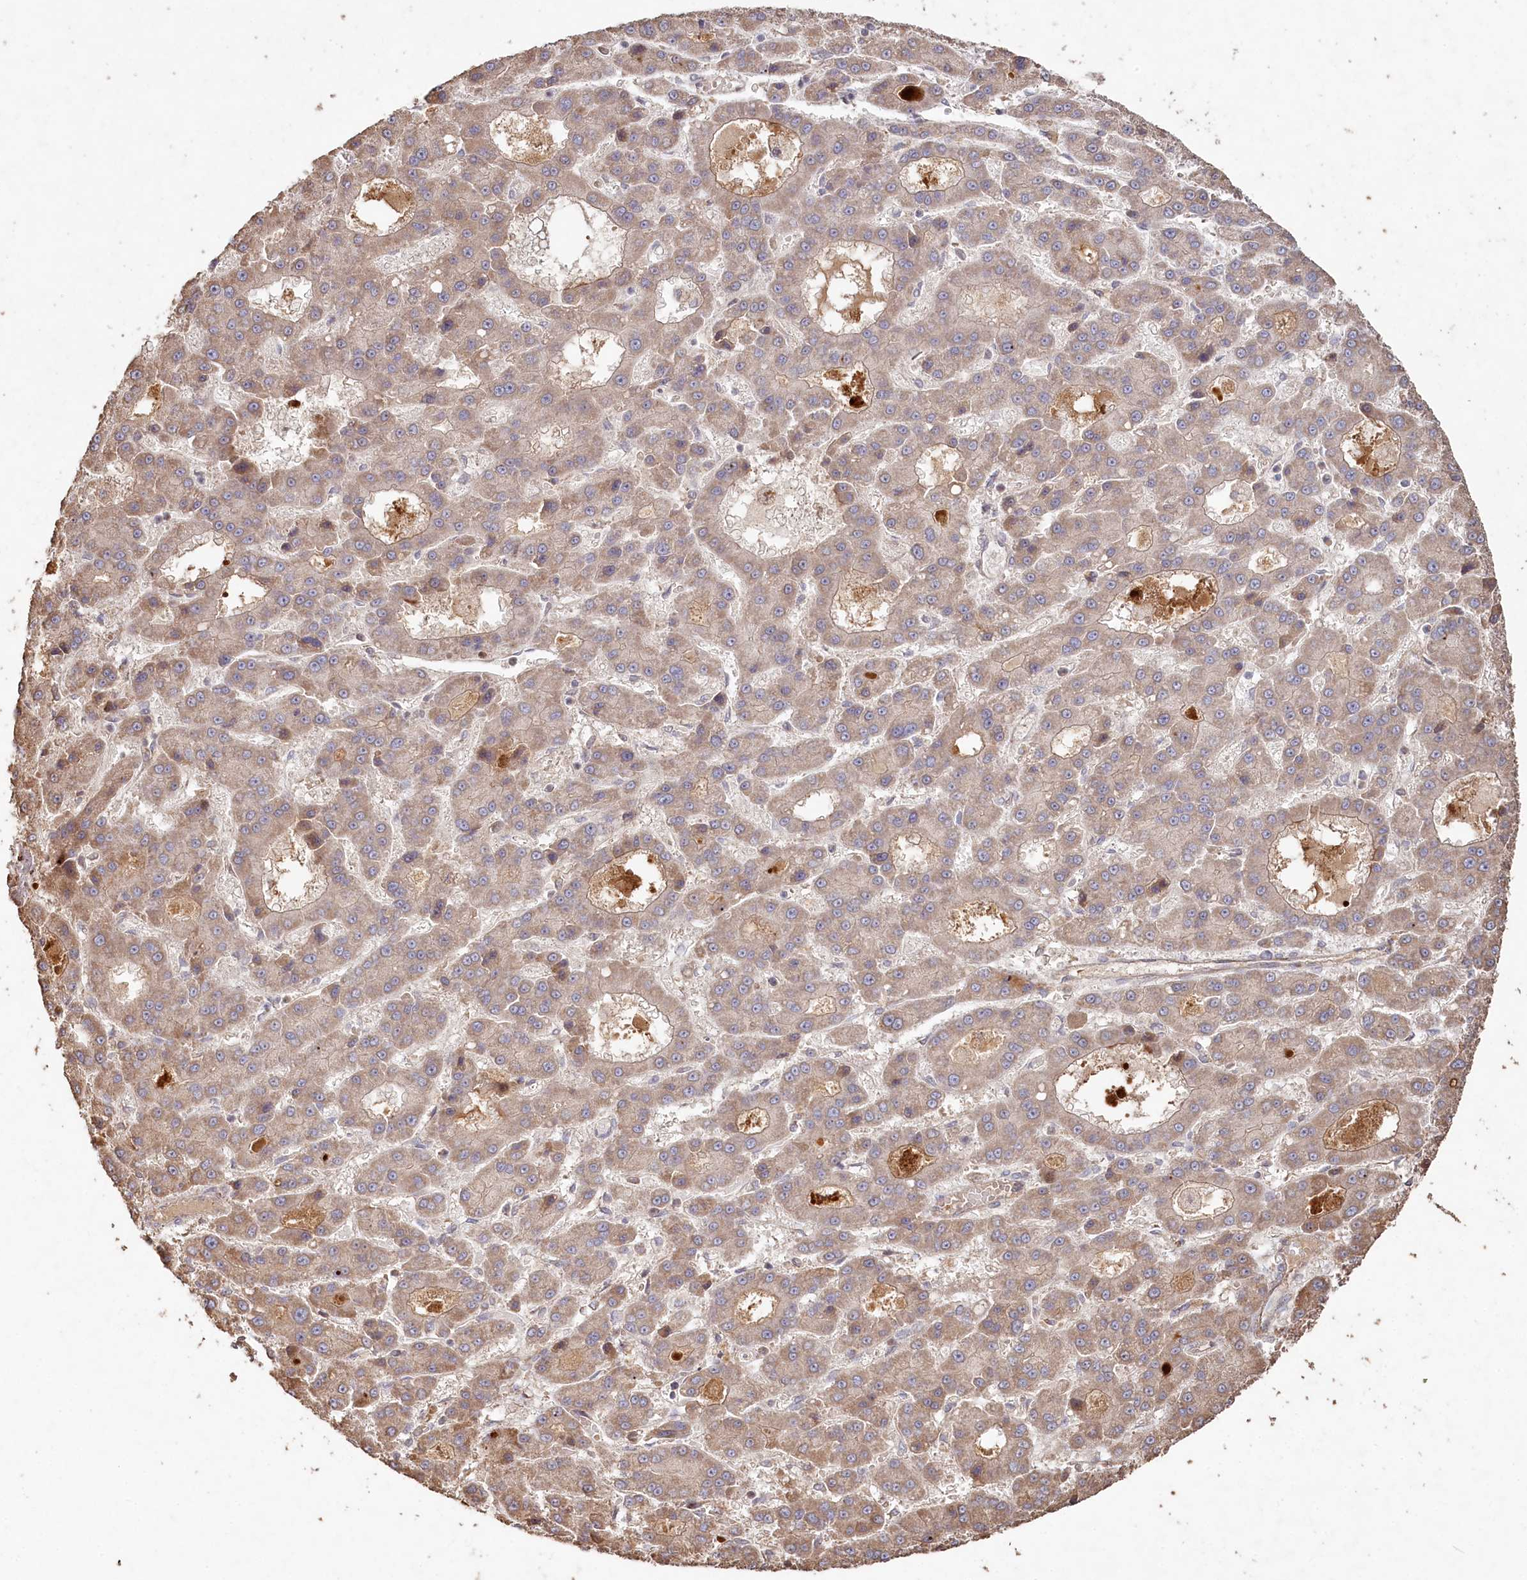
{"staining": {"intensity": "weak", "quantity": ">75%", "location": "cytoplasmic/membranous"}, "tissue": "liver cancer", "cell_type": "Tumor cells", "image_type": "cancer", "snomed": [{"axis": "morphology", "description": "Carcinoma, Hepatocellular, NOS"}, {"axis": "topography", "description": "Liver"}], "caption": "Protein expression analysis of human liver cancer reveals weak cytoplasmic/membranous expression in about >75% of tumor cells.", "gene": "HAL", "patient": {"sex": "male", "age": 70}}